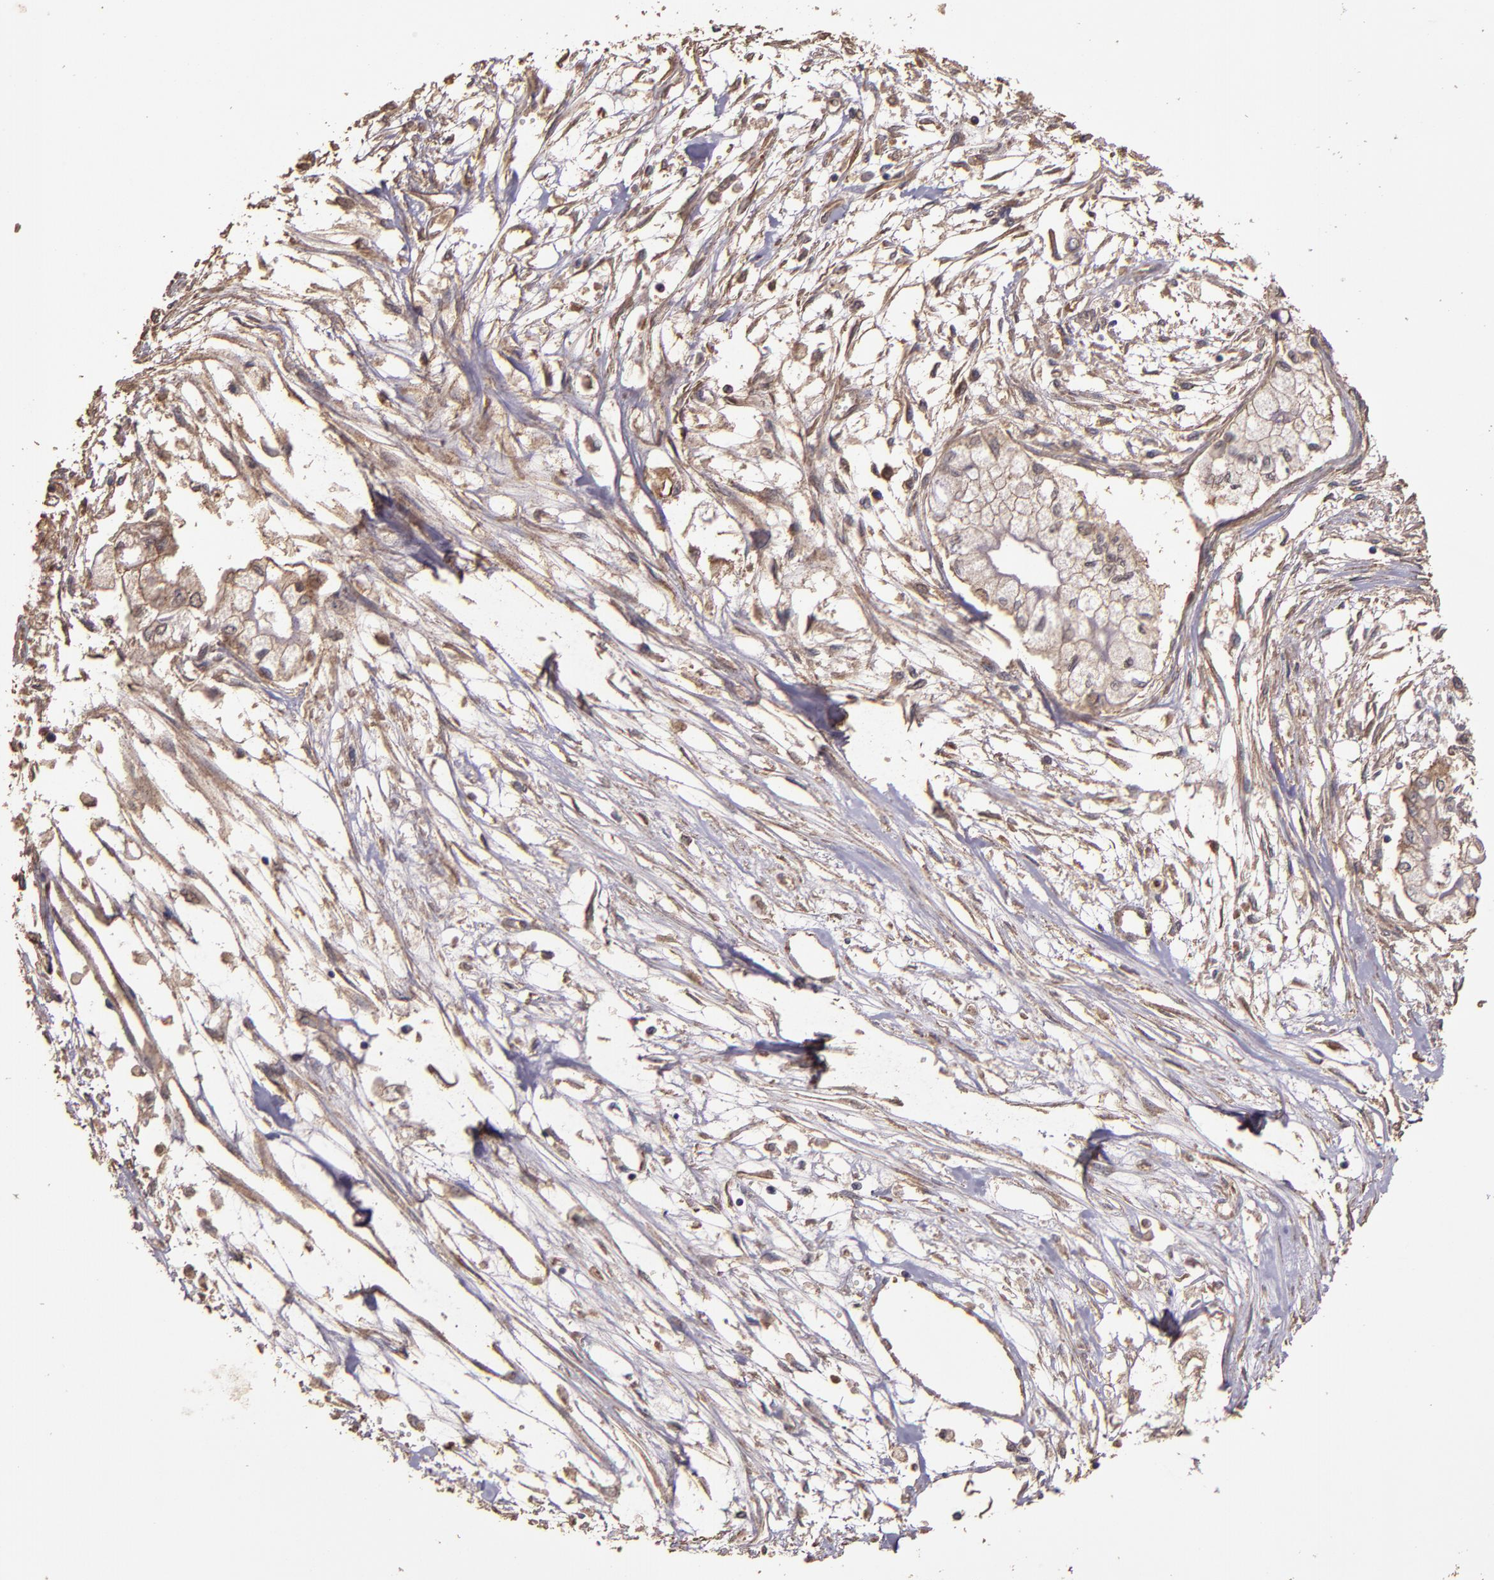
{"staining": {"intensity": "weak", "quantity": "25%-75%", "location": "cytoplasmic/membranous,nuclear"}, "tissue": "pancreatic cancer", "cell_type": "Tumor cells", "image_type": "cancer", "snomed": [{"axis": "morphology", "description": "Adenocarcinoma, NOS"}, {"axis": "topography", "description": "Pancreas"}], "caption": "Pancreatic cancer (adenocarcinoma) stained with a protein marker demonstrates weak staining in tumor cells.", "gene": "HECTD1", "patient": {"sex": "male", "age": 79}}